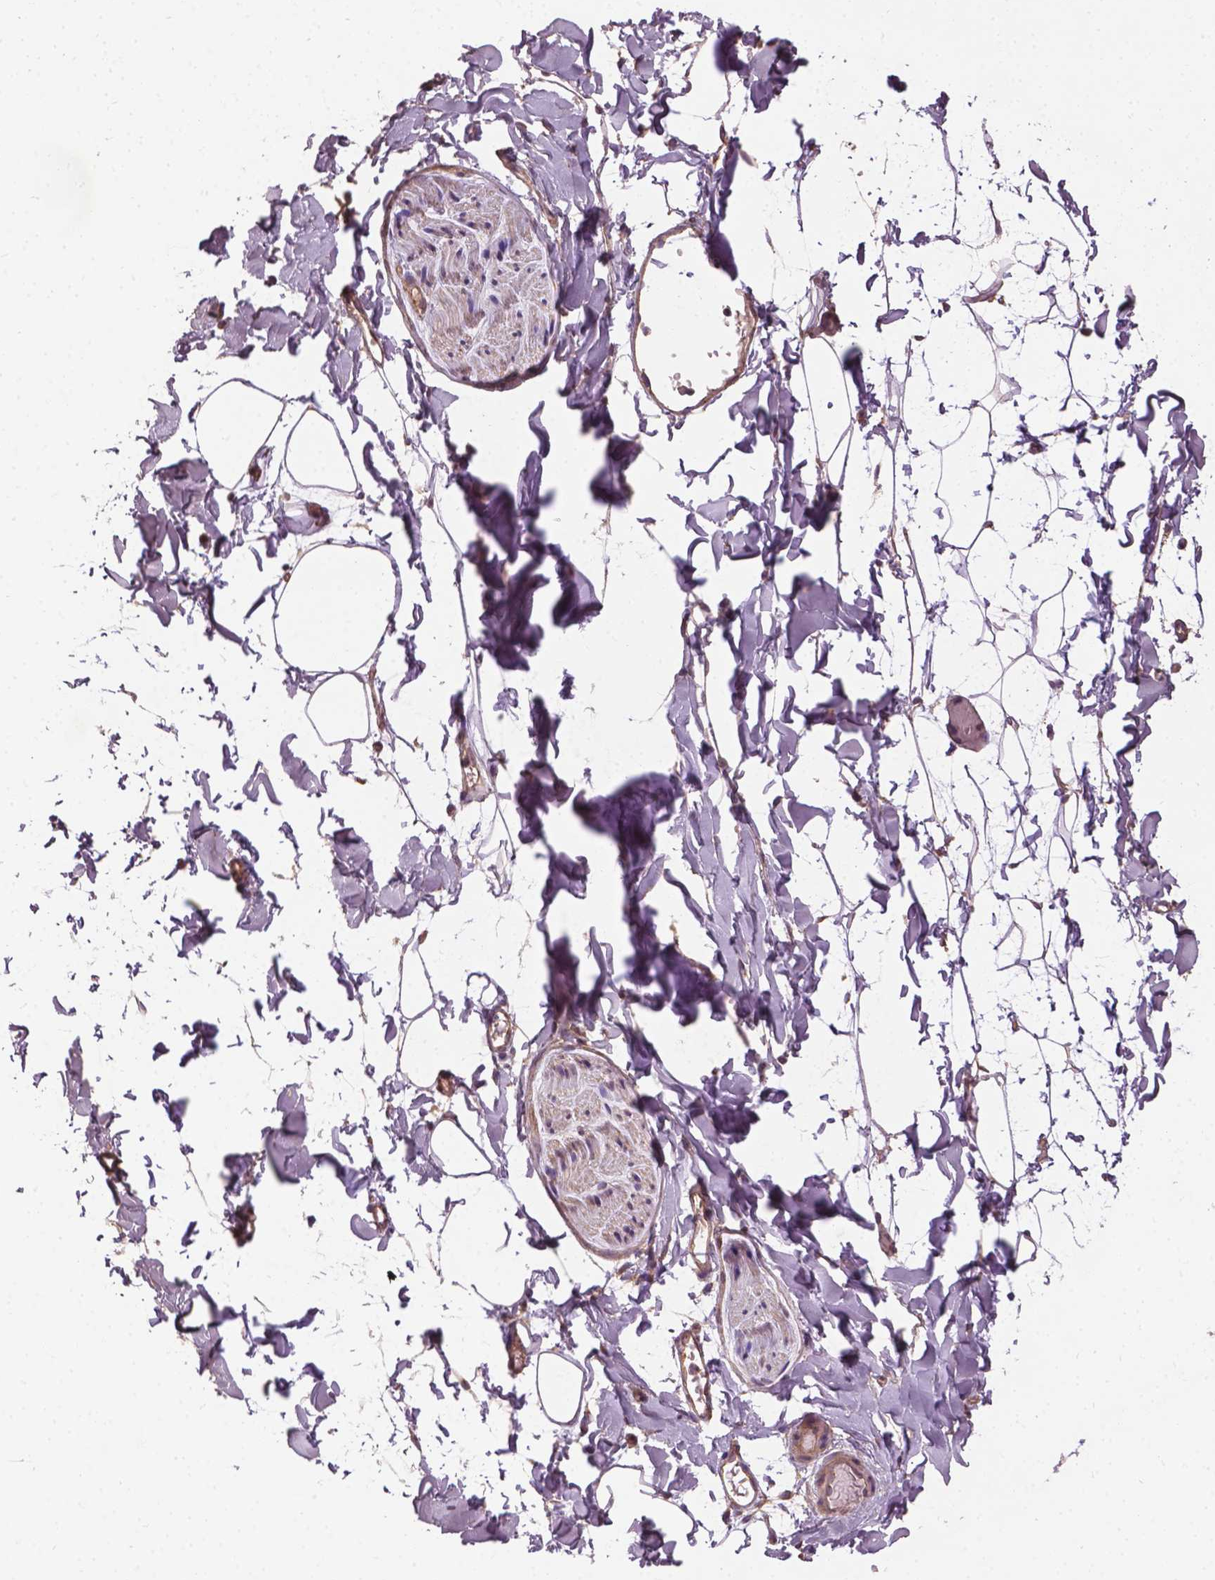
{"staining": {"intensity": "negative", "quantity": "none", "location": "none"}, "tissue": "adipose tissue", "cell_type": "Adipocytes", "image_type": "normal", "snomed": [{"axis": "morphology", "description": "Normal tissue, NOS"}, {"axis": "topography", "description": "Gallbladder"}, {"axis": "topography", "description": "Peripheral nerve tissue"}], "caption": "An image of human adipose tissue is negative for staining in adipocytes. The staining is performed using DAB brown chromogen with nuclei counter-stained in using hematoxylin.", "gene": "MZT1", "patient": {"sex": "female", "age": 45}}